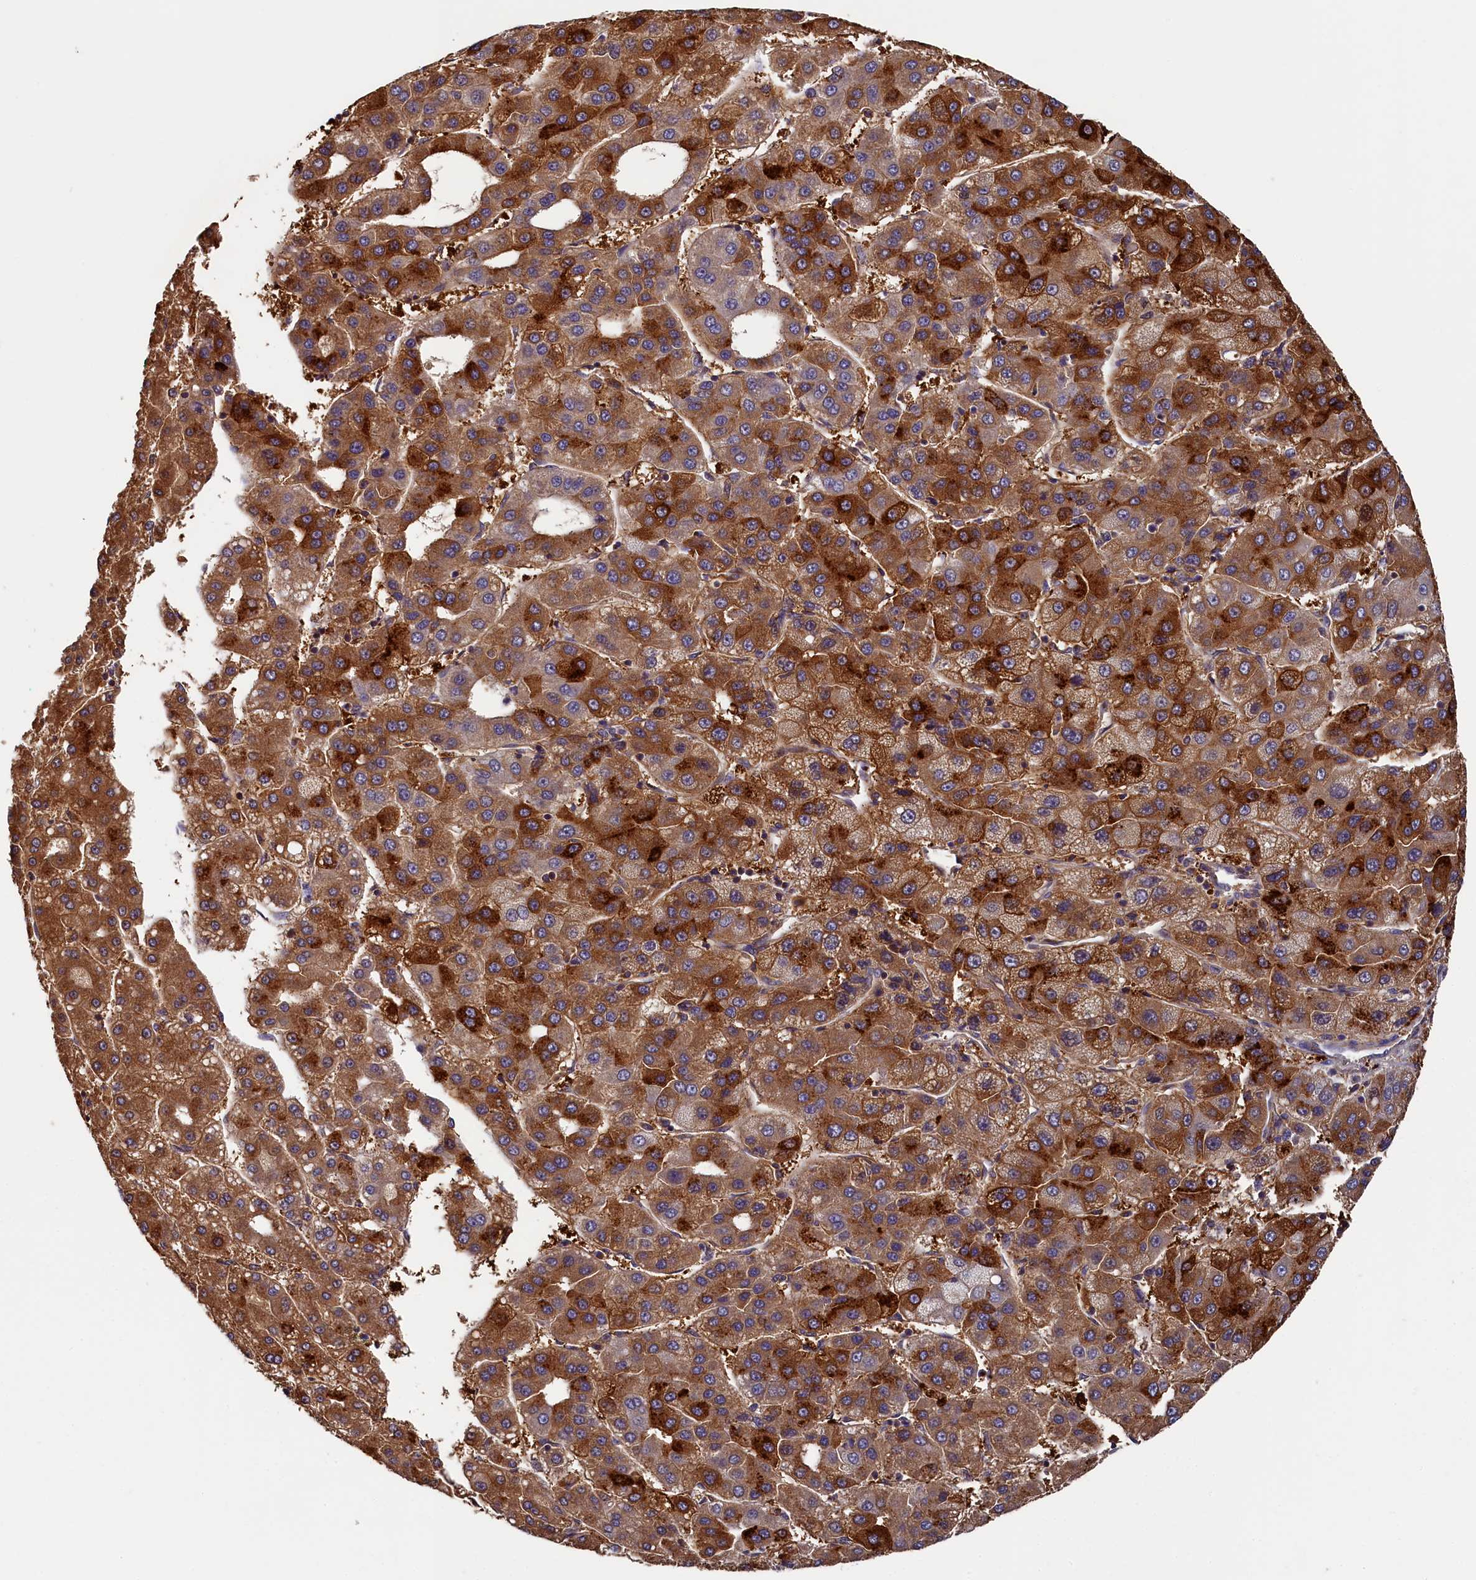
{"staining": {"intensity": "strong", "quantity": ">75%", "location": "cytoplasmic/membranous"}, "tissue": "liver cancer", "cell_type": "Tumor cells", "image_type": "cancer", "snomed": [{"axis": "morphology", "description": "Carcinoma, Hepatocellular, NOS"}, {"axis": "topography", "description": "Liver"}], "caption": "Hepatocellular carcinoma (liver) tissue exhibits strong cytoplasmic/membranous staining in about >75% of tumor cells", "gene": "SEC31B", "patient": {"sex": "male", "age": 65}}